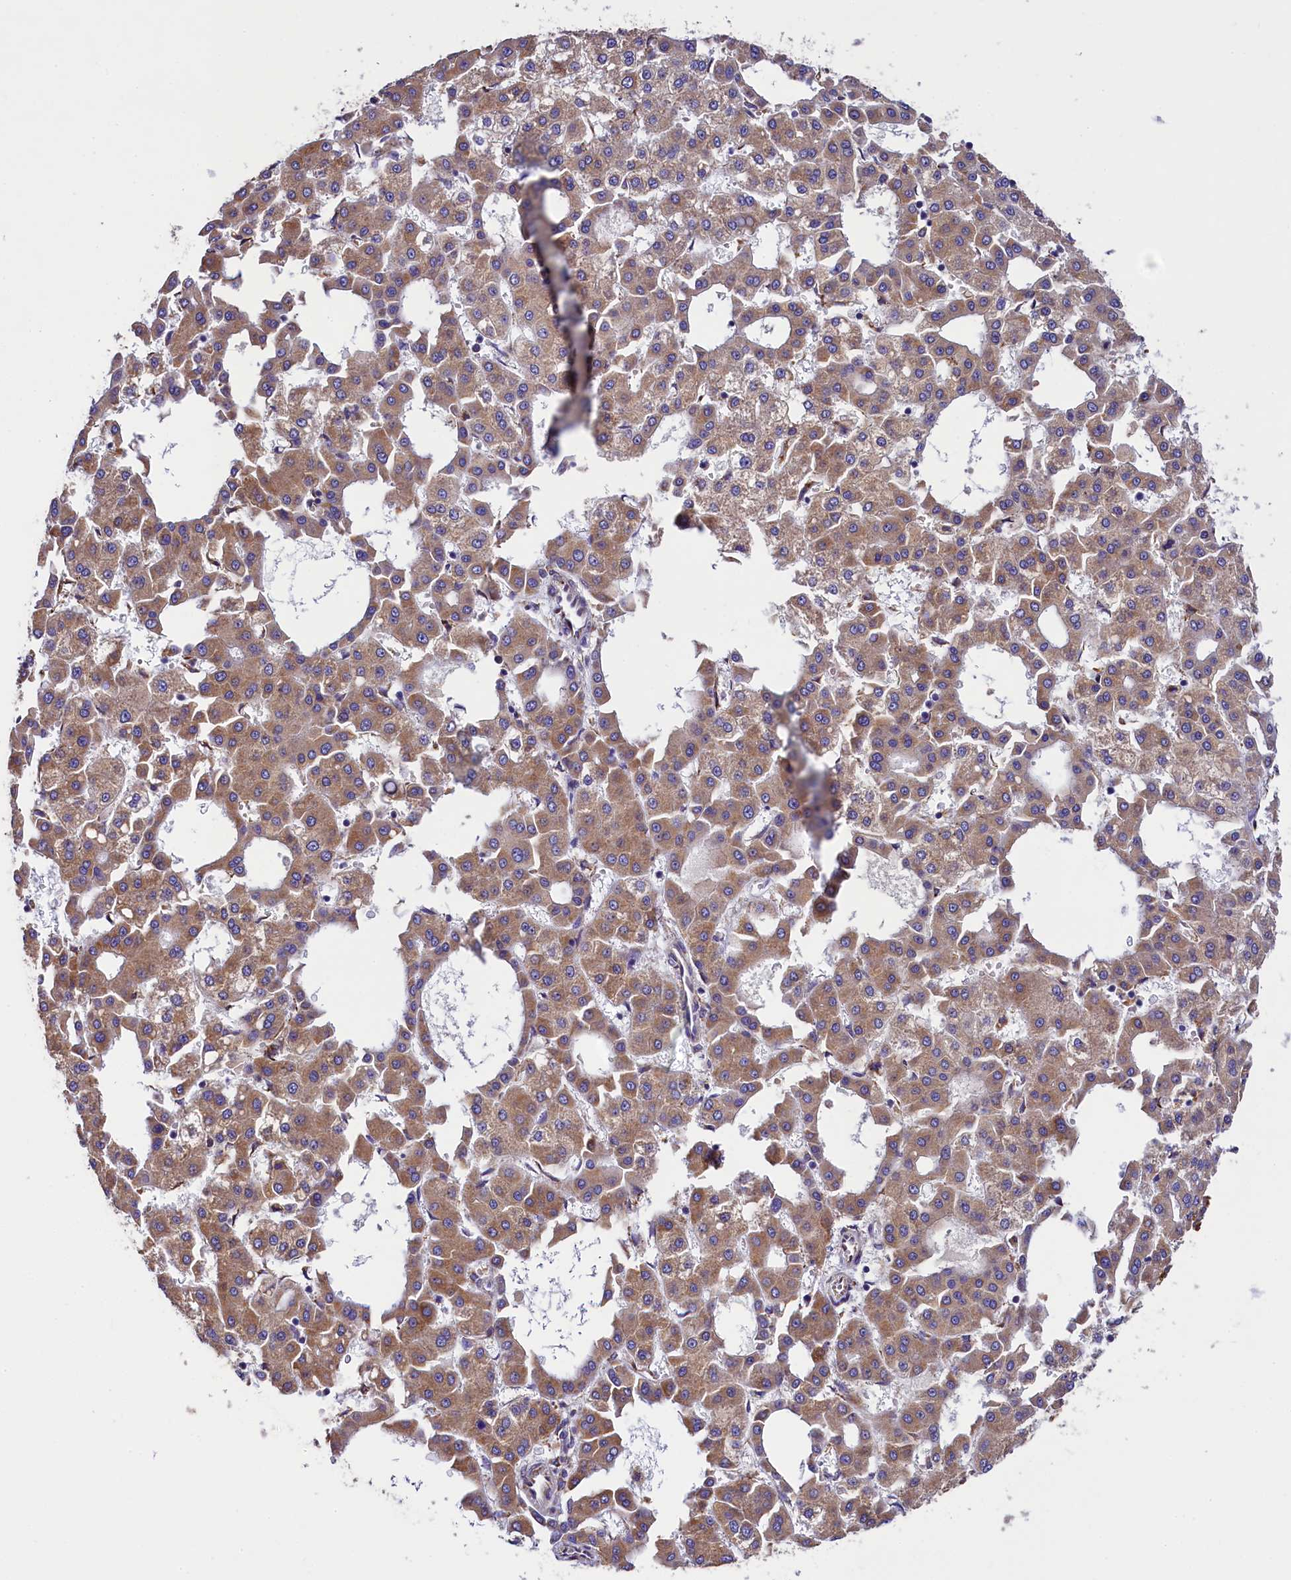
{"staining": {"intensity": "moderate", "quantity": ">75%", "location": "cytoplasmic/membranous"}, "tissue": "liver cancer", "cell_type": "Tumor cells", "image_type": "cancer", "snomed": [{"axis": "morphology", "description": "Carcinoma, Hepatocellular, NOS"}, {"axis": "topography", "description": "Liver"}], "caption": "Immunohistochemistry of human liver cancer (hepatocellular carcinoma) exhibits medium levels of moderate cytoplasmic/membranous expression in about >75% of tumor cells.", "gene": "CAPS2", "patient": {"sex": "male", "age": 47}}